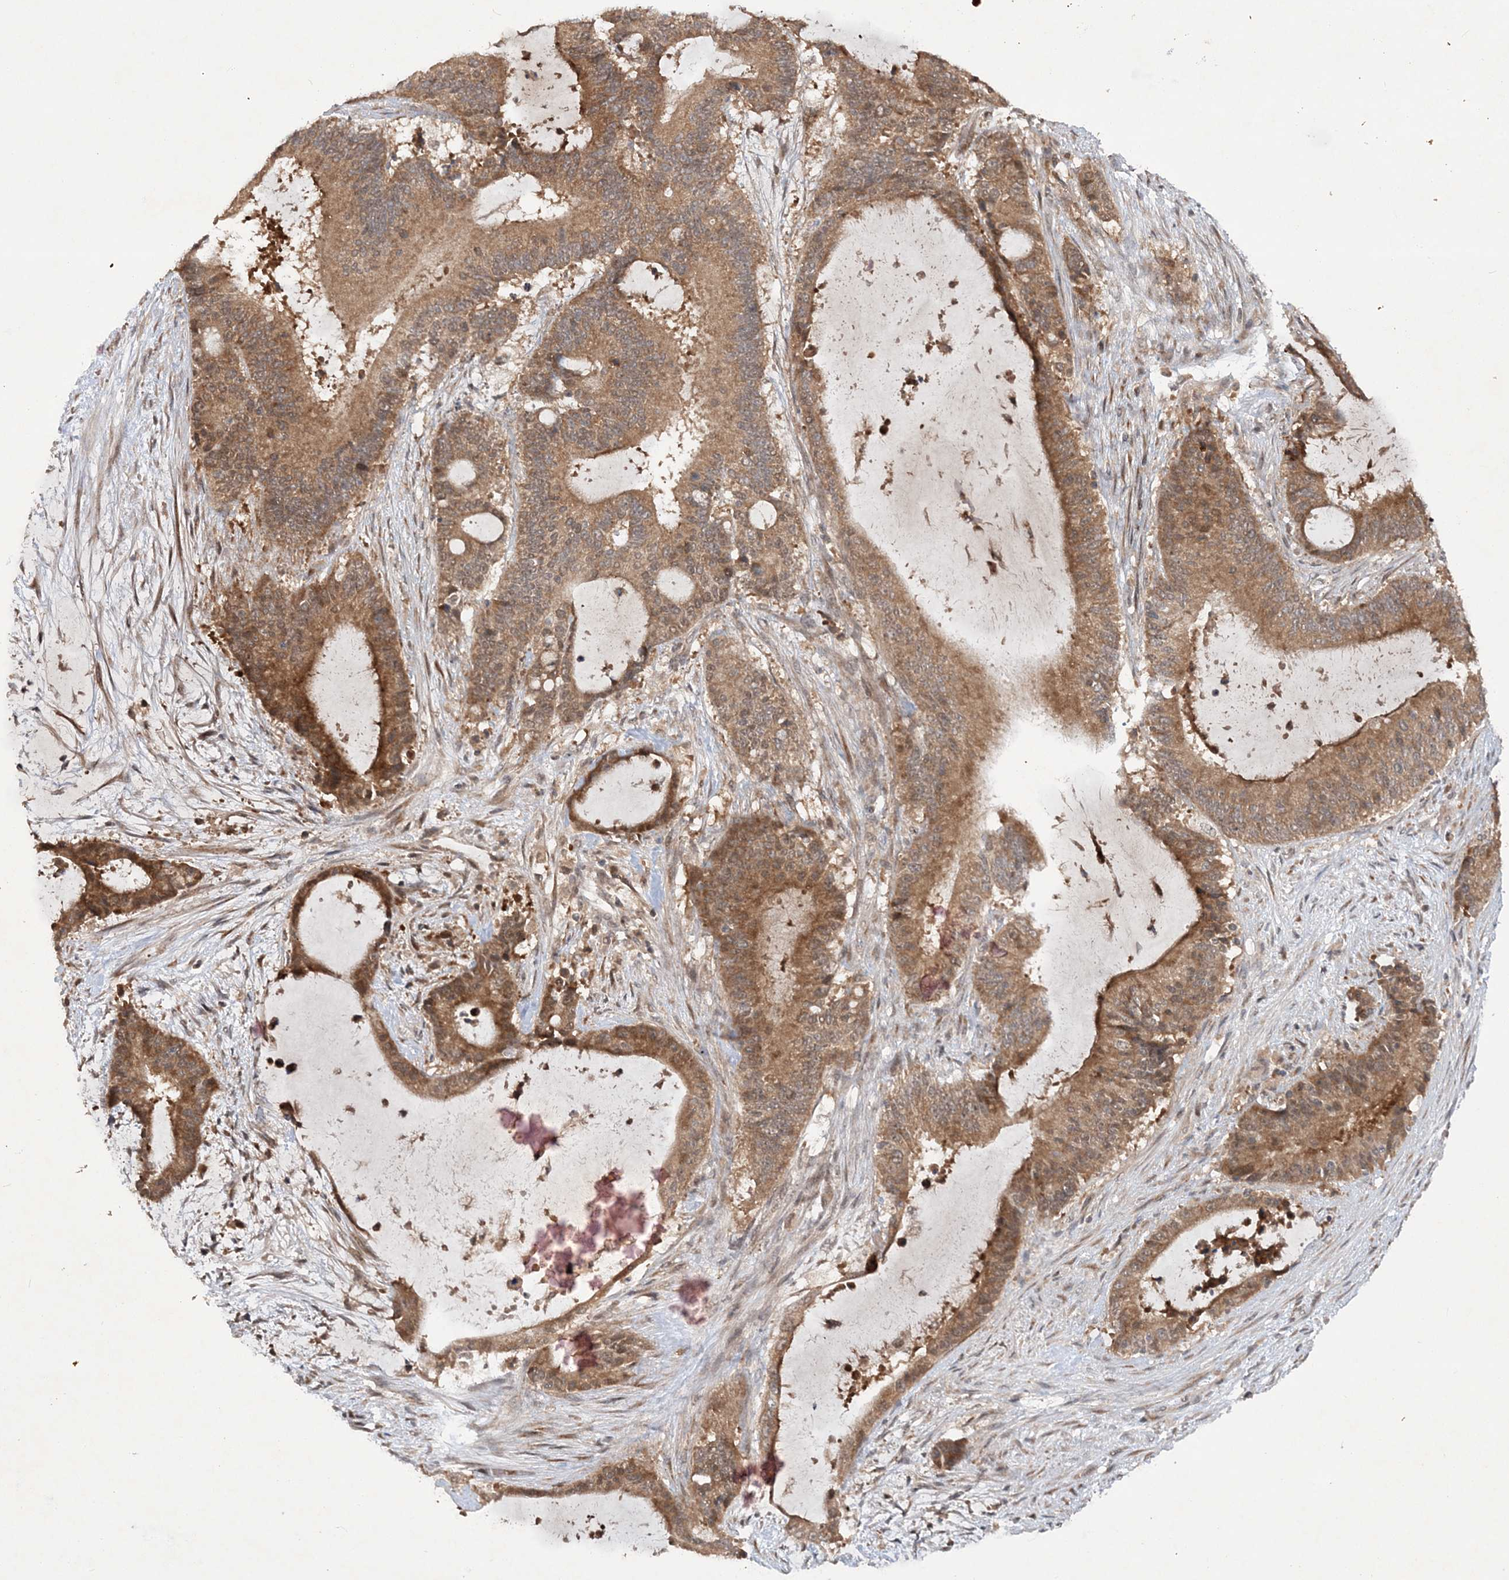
{"staining": {"intensity": "moderate", "quantity": ">75%", "location": "cytoplasmic/membranous"}, "tissue": "liver cancer", "cell_type": "Tumor cells", "image_type": "cancer", "snomed": [{"axis": "morphology", "description": "Normal tissue, NOS"}, {"axis": "morphology", "description": "Cholangiocarcinoma"}, {"axis": "topography", "description": "Liver"}, {"axis": "topography", "description": "Peripheral nerve tissue"}], "caption": "IHC of liver cancer (cholangiocarcinoma) demonstrates medium levels of moderate cytoplasmic/membranous expression in about >75% of tumor cells.", "gene": "UBR3", "patient": {"sex": "female", "age": 73}}